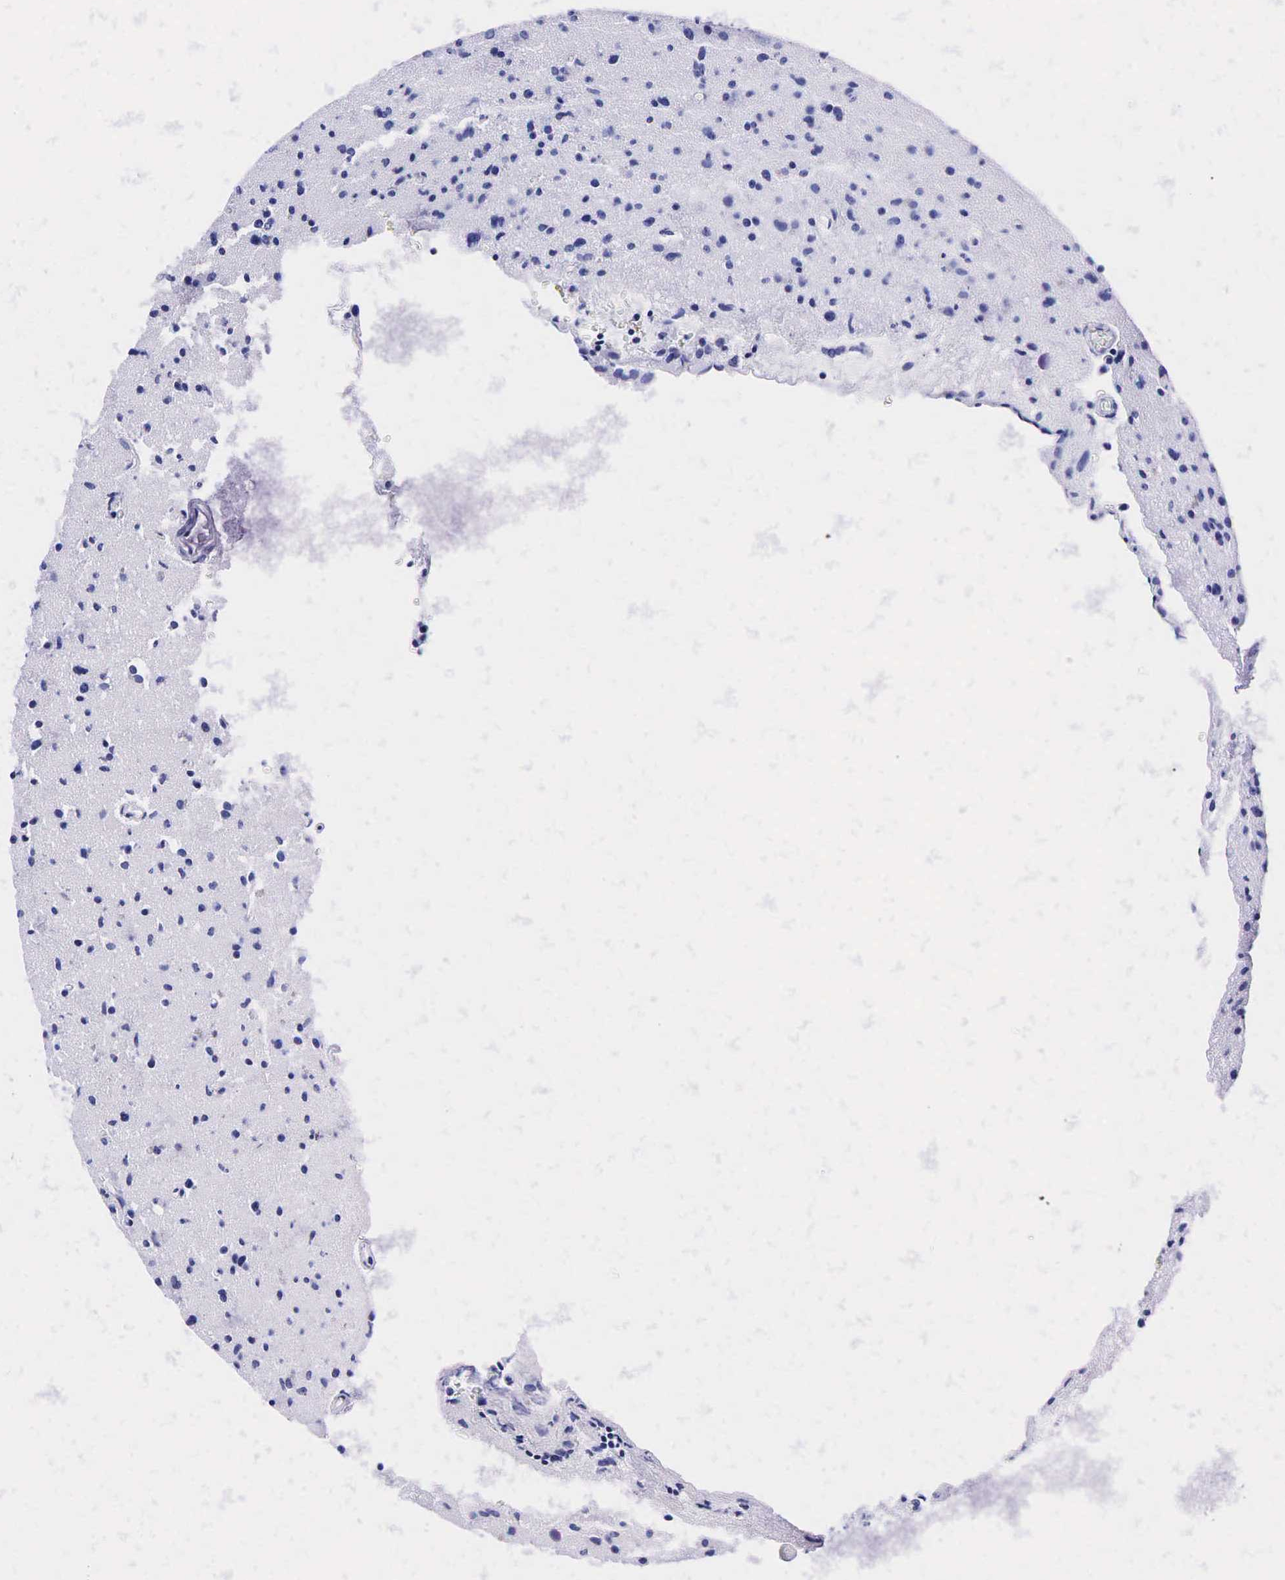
{"staining": {"intensity": "negative", "quantity": "none", "location": "none"}, "tissue": "glioma", "cell_type": "Tumor cells", "image_type": "cancer", "snomed": [{"axis": "morphology", "description": "Glioma, malignant, Low grade"}, {"axis": "topography", "description": "Brain"}], "caption": "The immunohistochemistry (IHC) image has no significant expression in tumor cells of glioma tissue.", "gene": "KLK3", "patient": {"sex": "female", "age": 46}}